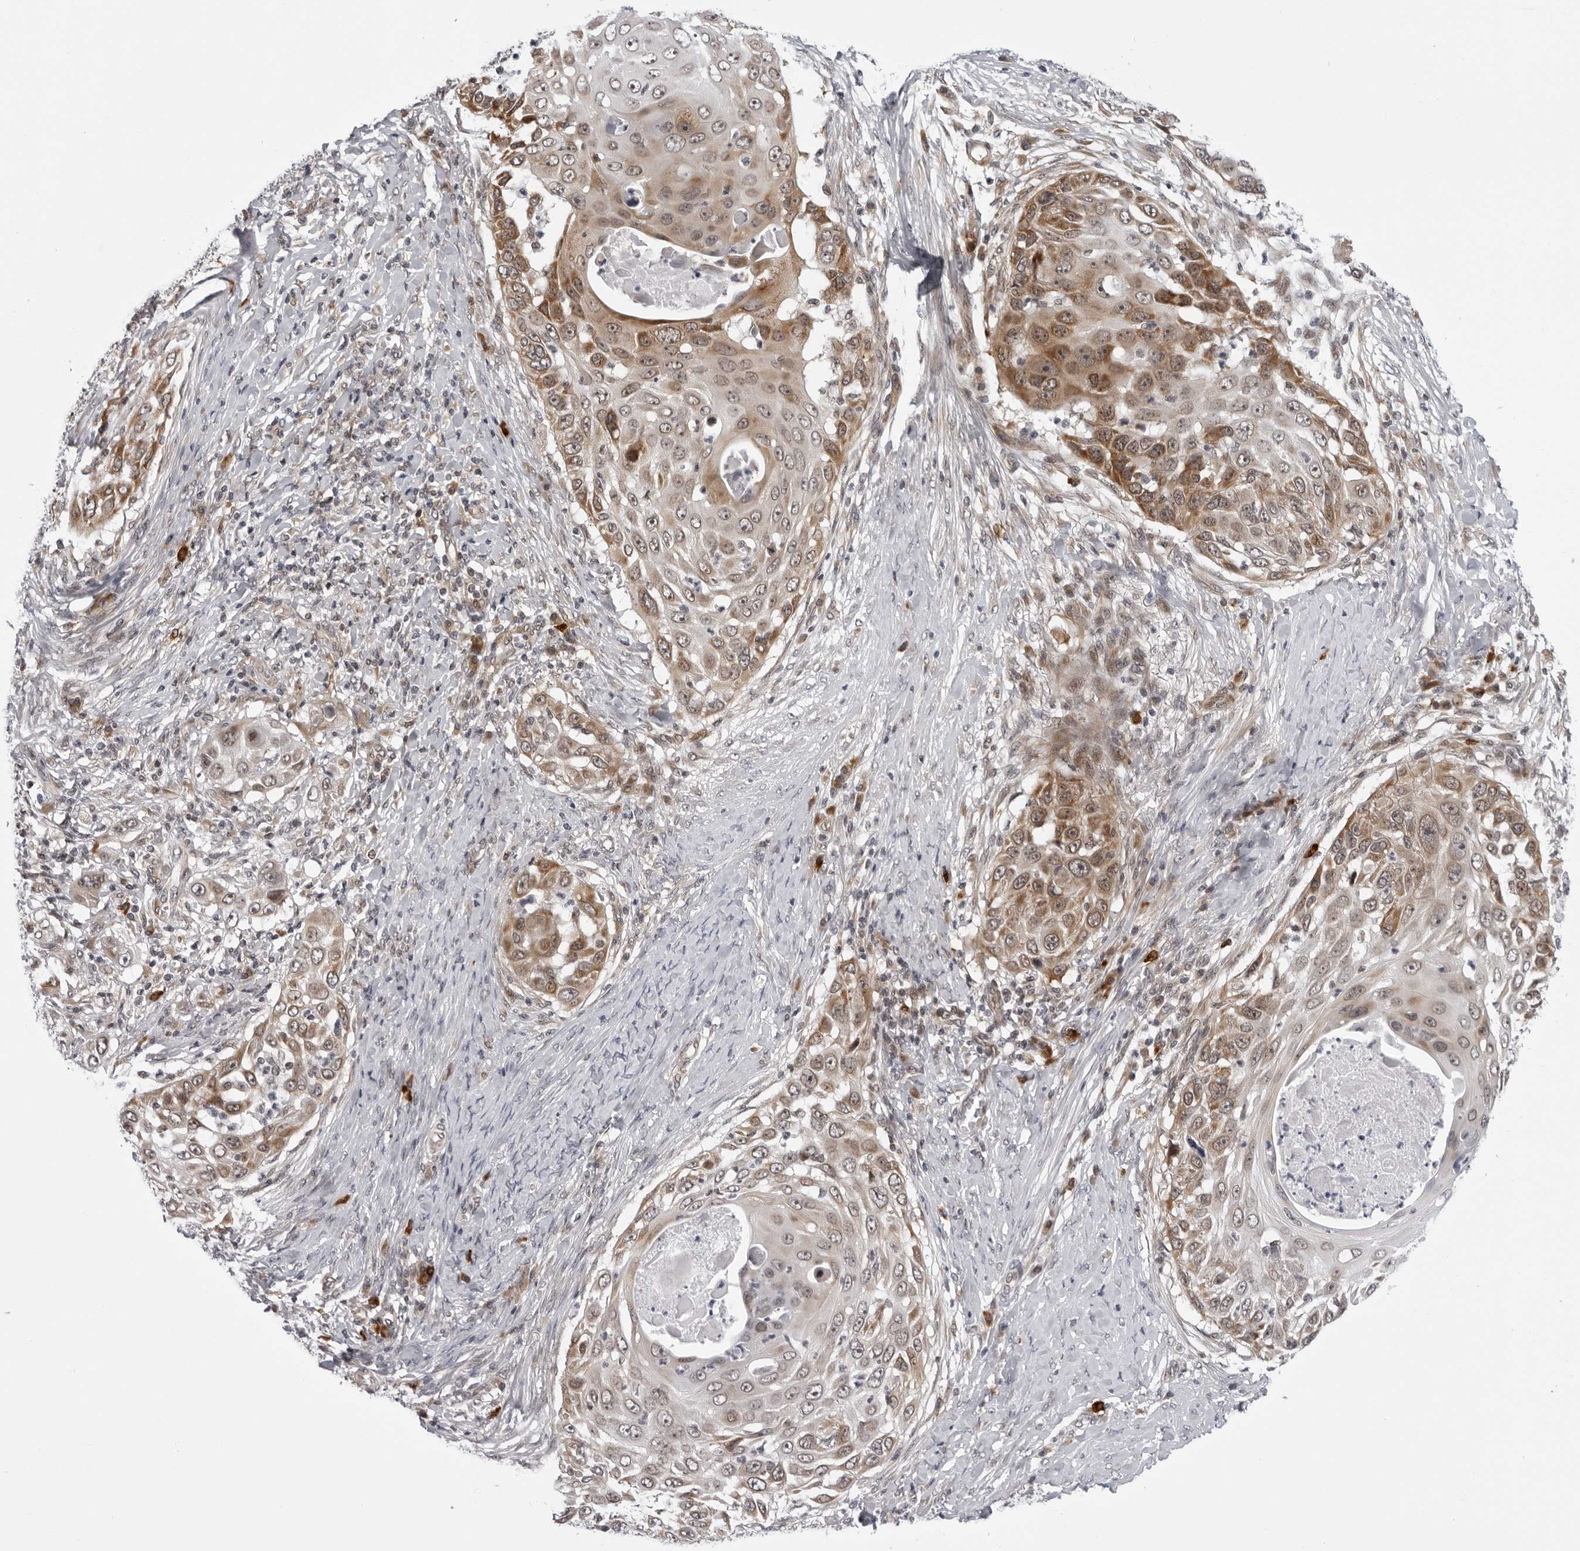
{"staining": {"intensity": "moderate", "quantity": ">75%", "location": "cytoplasmic/membranous"}, "tissue": "skin cancer", "cell_type": "Tumor cells", "image_type": "cancer", "snomed": [{"axis": "morphology", "description": "Squamous cell carcinoma, NOS"}, {"axis": "topography", "description": "Skin"}], "caption": "Skin squamous cell carcinoma stained for a protein (brown) reveals moderate cytoplasmic/membranous positive positivity in approximately >75% of tumor cells.", "gene": "GCSAML", "patient": {"sex": "female", "age": 44}}